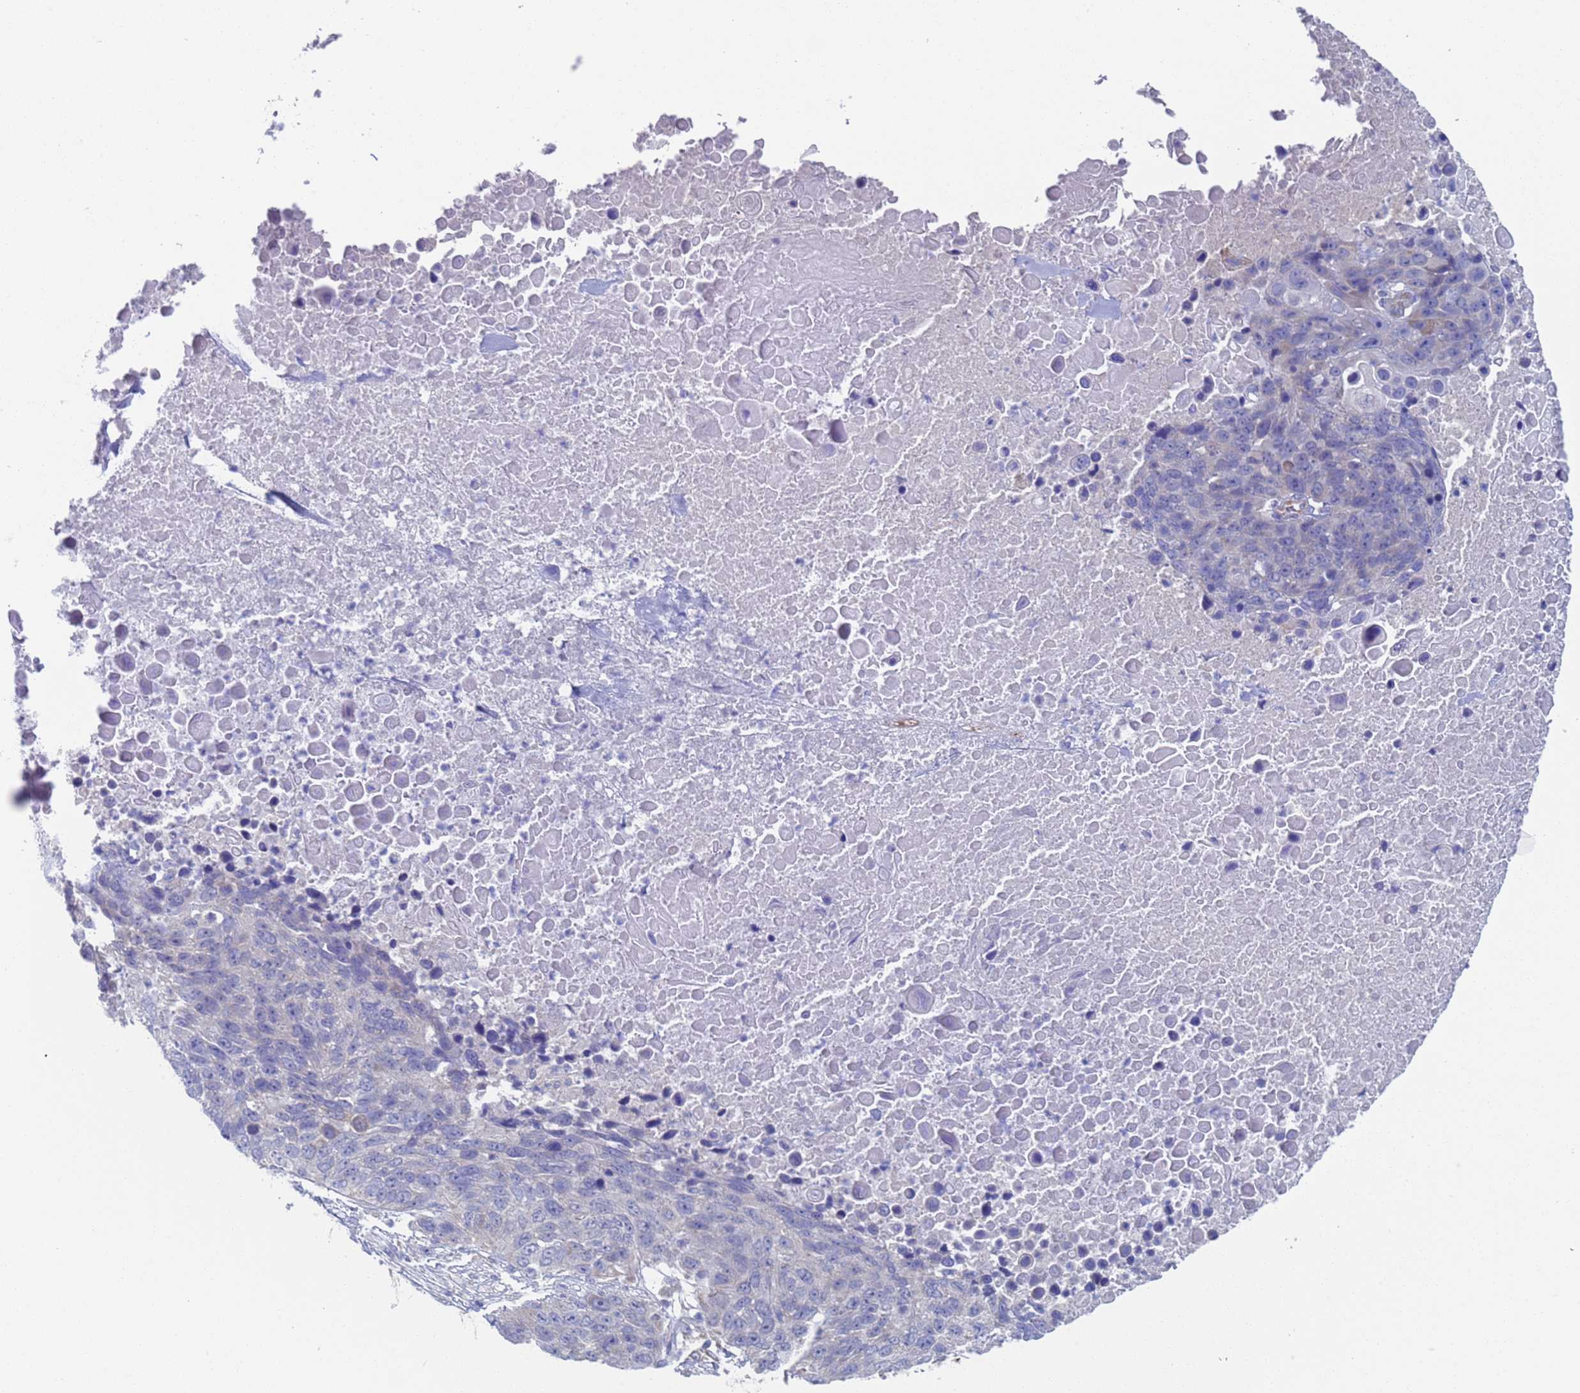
{"staining": {"intensity": "negative", "quantity": "none", "location": "none"}, "tissue": "lung cancer", "cell_type": "Tumor cells", "image_type": "cancer", "snomed": [{"axis": "morphology", "description": "Normal tissue, NOS"}, {"axis": "morphology", "description": "Squamous cell carcinoma, NOS"}, {"axis": "topography", "description": "Lymph node"}, {"axis": "topography", "description": "Lung"}], "caption": "Lung cancer (squamous cell carcinoma) stained for a protein using IHC exhibits no staining tumor cells.", "gene": "PET117", "patient": {"sex": "male", "age": 66}}